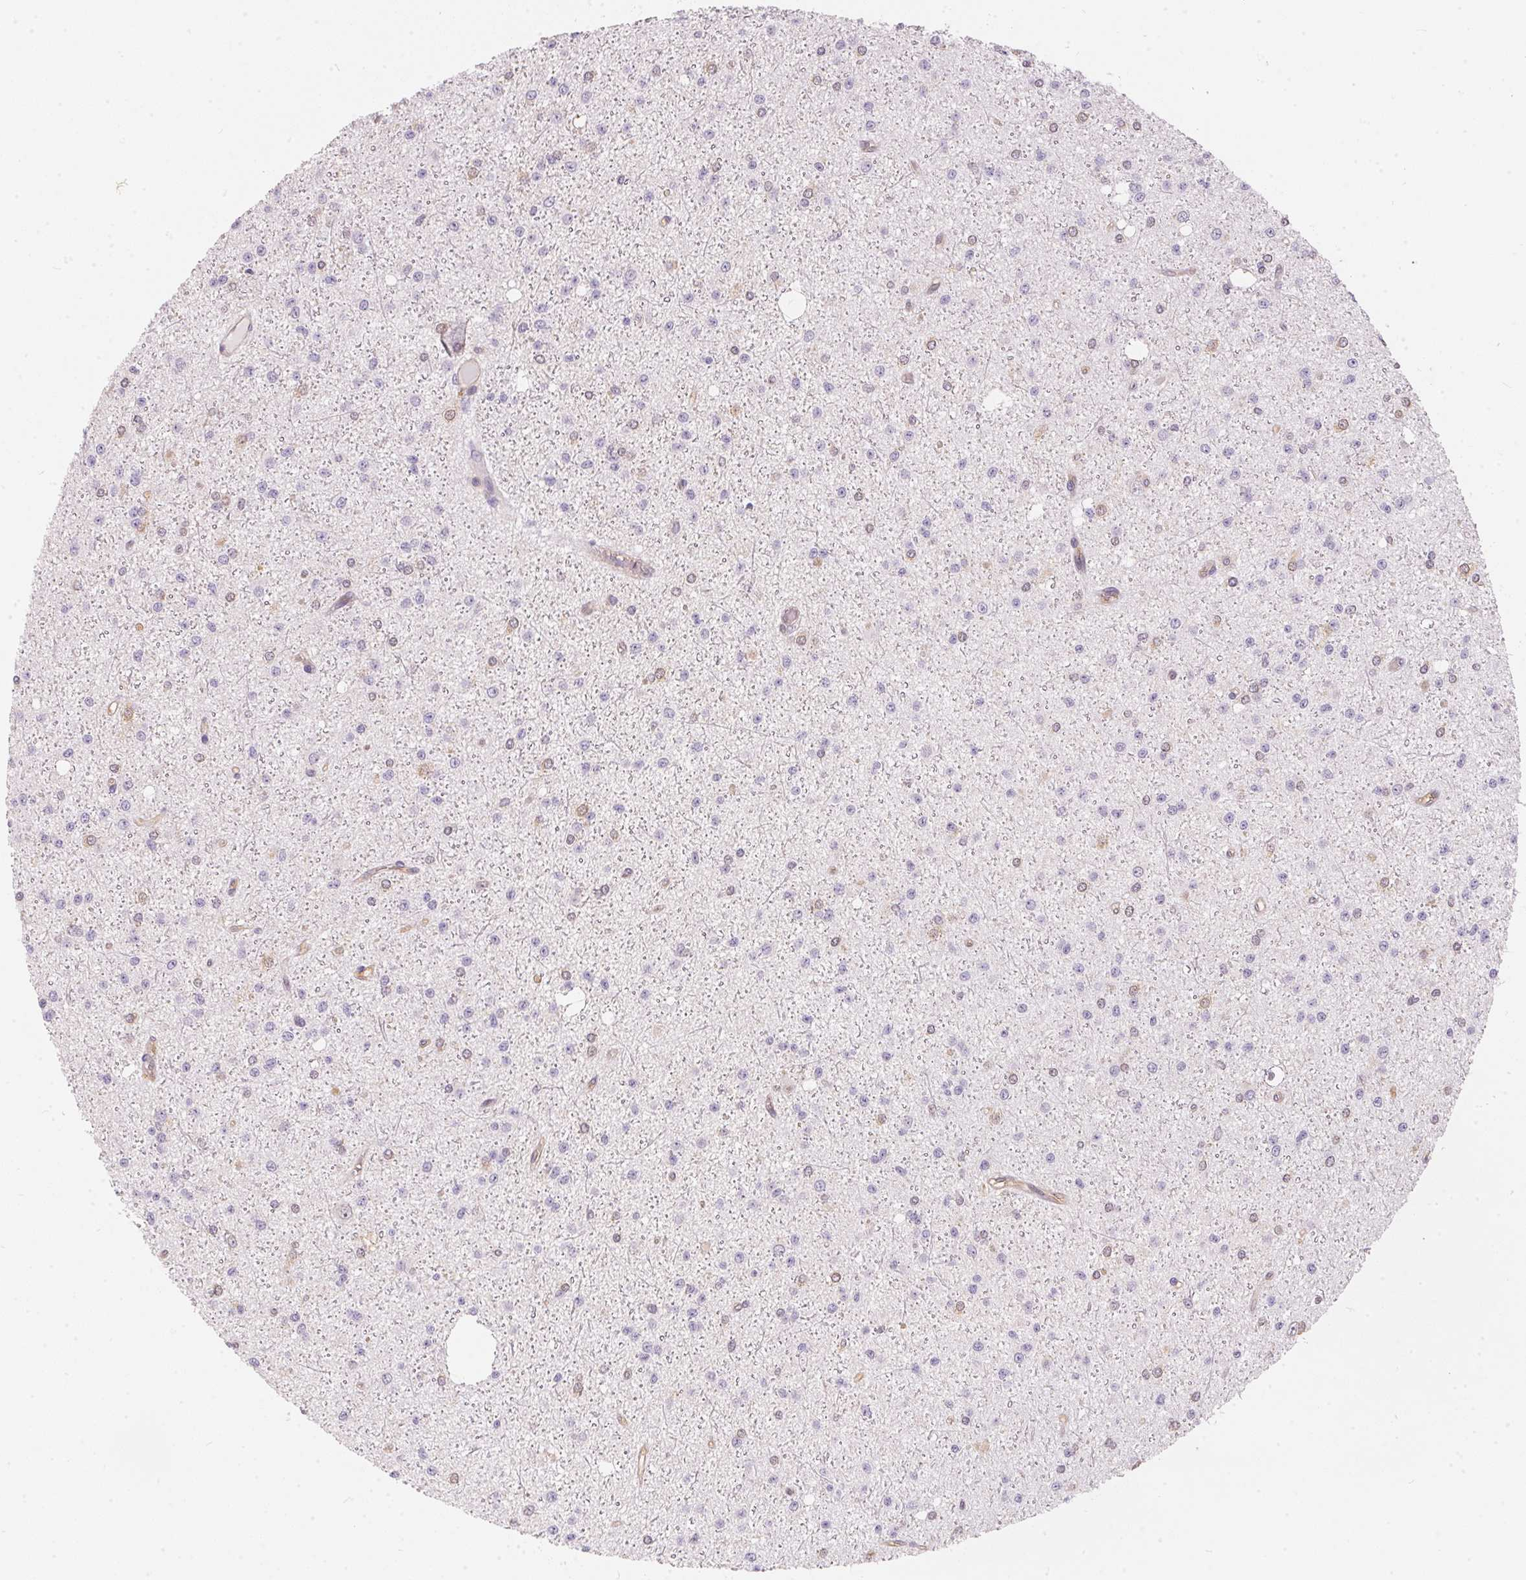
{"staining": {"intensity": "negative", "quantity": "none", "location": "none"}, "tissue": "glioma", "cell_type": "Tumor cells", "image_type": "cancer", "snomed": [{"axis": "morphology", "description": "Glioma, malignant, Low grade"}, {"axis": "topography", "description": "Brain"}], "caption": "High magnification brightfield microscopy of glioma stained with DAB (3,3'-diaminobenzidine) (brown) and counterstained with hematoxylin (blue): tumor cells show no significant positivity. (Brightfield microscopy of DAB (3,3'-diaminobenzidine) immunohistochemistry at high magnification).", "gene": "BLMH", "patient": {"sex": "male", "age": 27}}